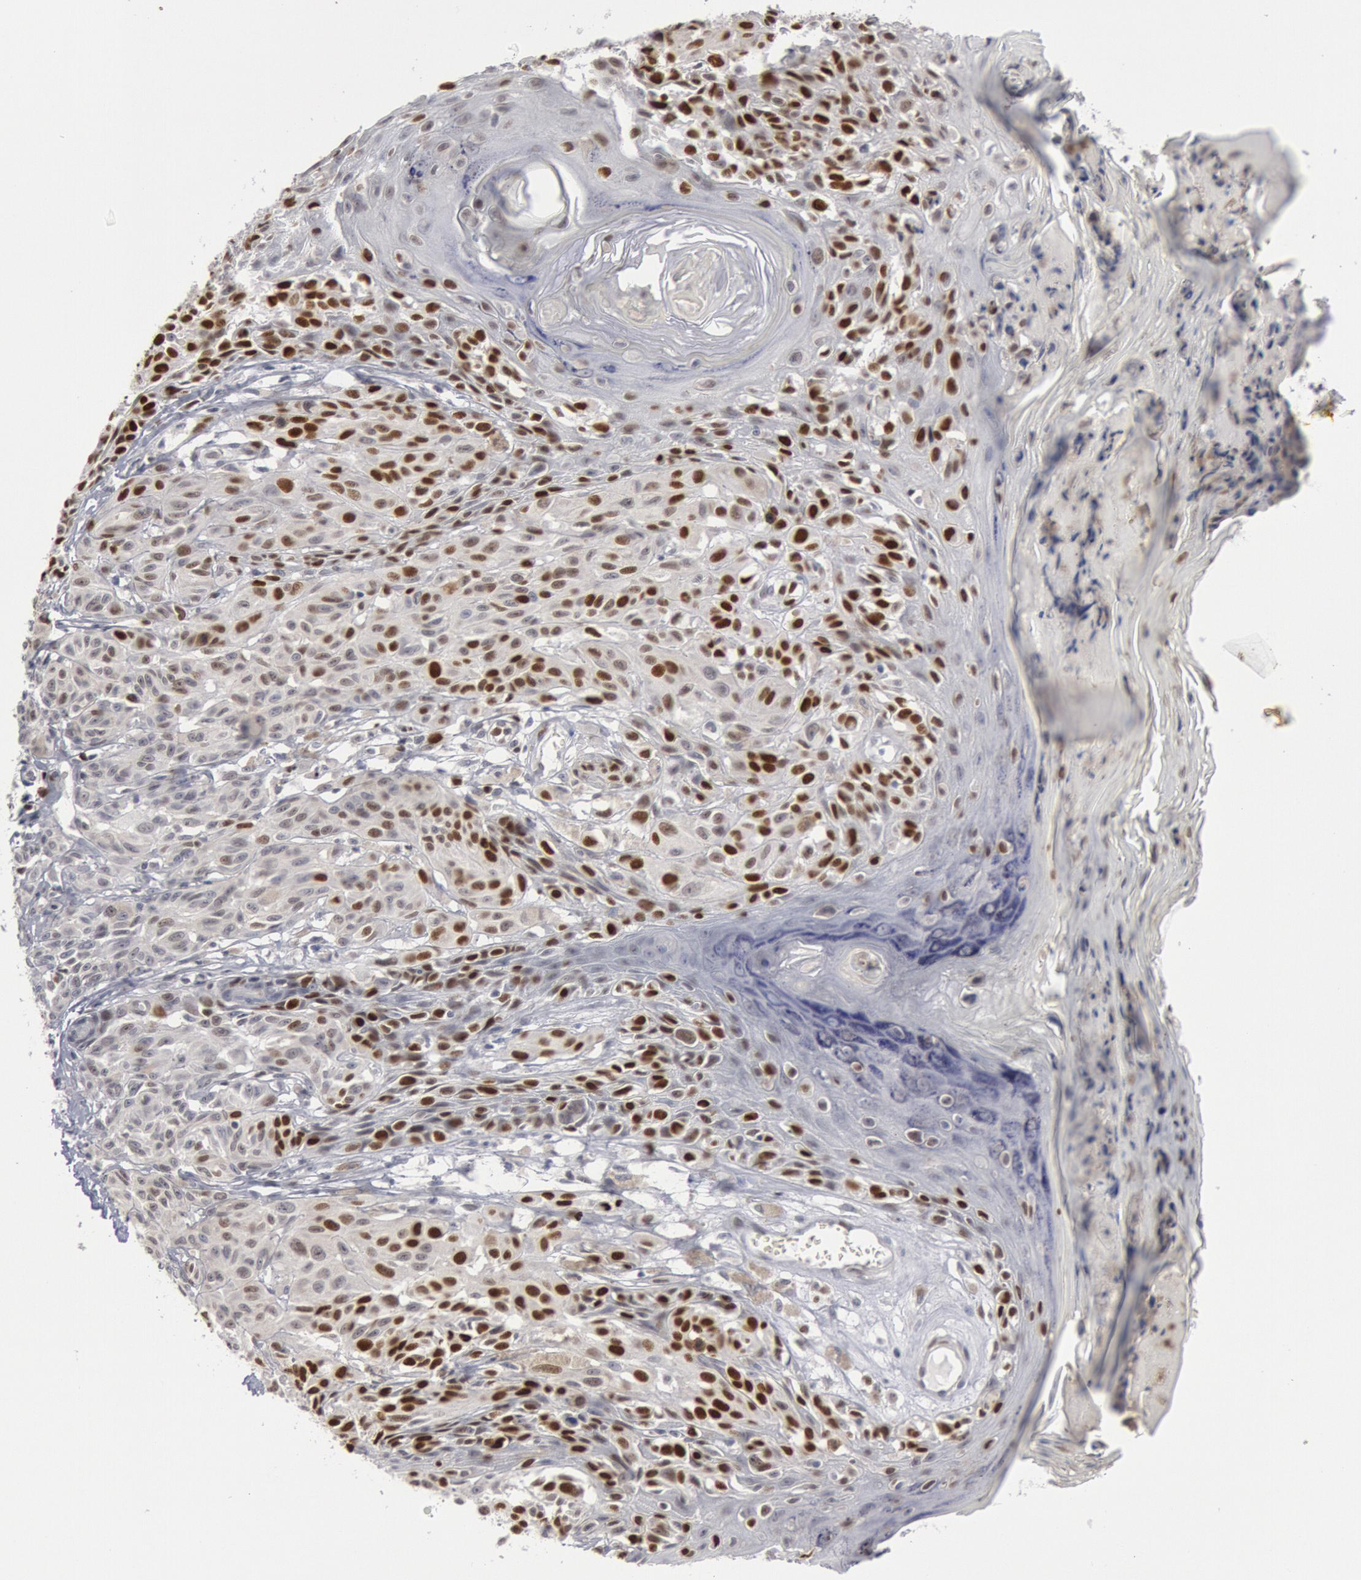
{"staining": {"intensity": "strong", "quantity": "25%-75%", "location": "nuclear"}, "tissue": "melanoma", "cell_type": "Tumor cells", "image_type": "cancer", "snomed": [{"axis": "morphology", "description": "Malignant melanoma, NOS"}, {"axis": "topography", "description": "Skin"}], "caption": "Immunohistochemistry (IHC) of malignant melanoma demonstrates high levels of strong nuclear positivity in about 25%-75% of tumor cells.", "gene": "WDHD1", "patient": {"sex": "female", "age": 77}}